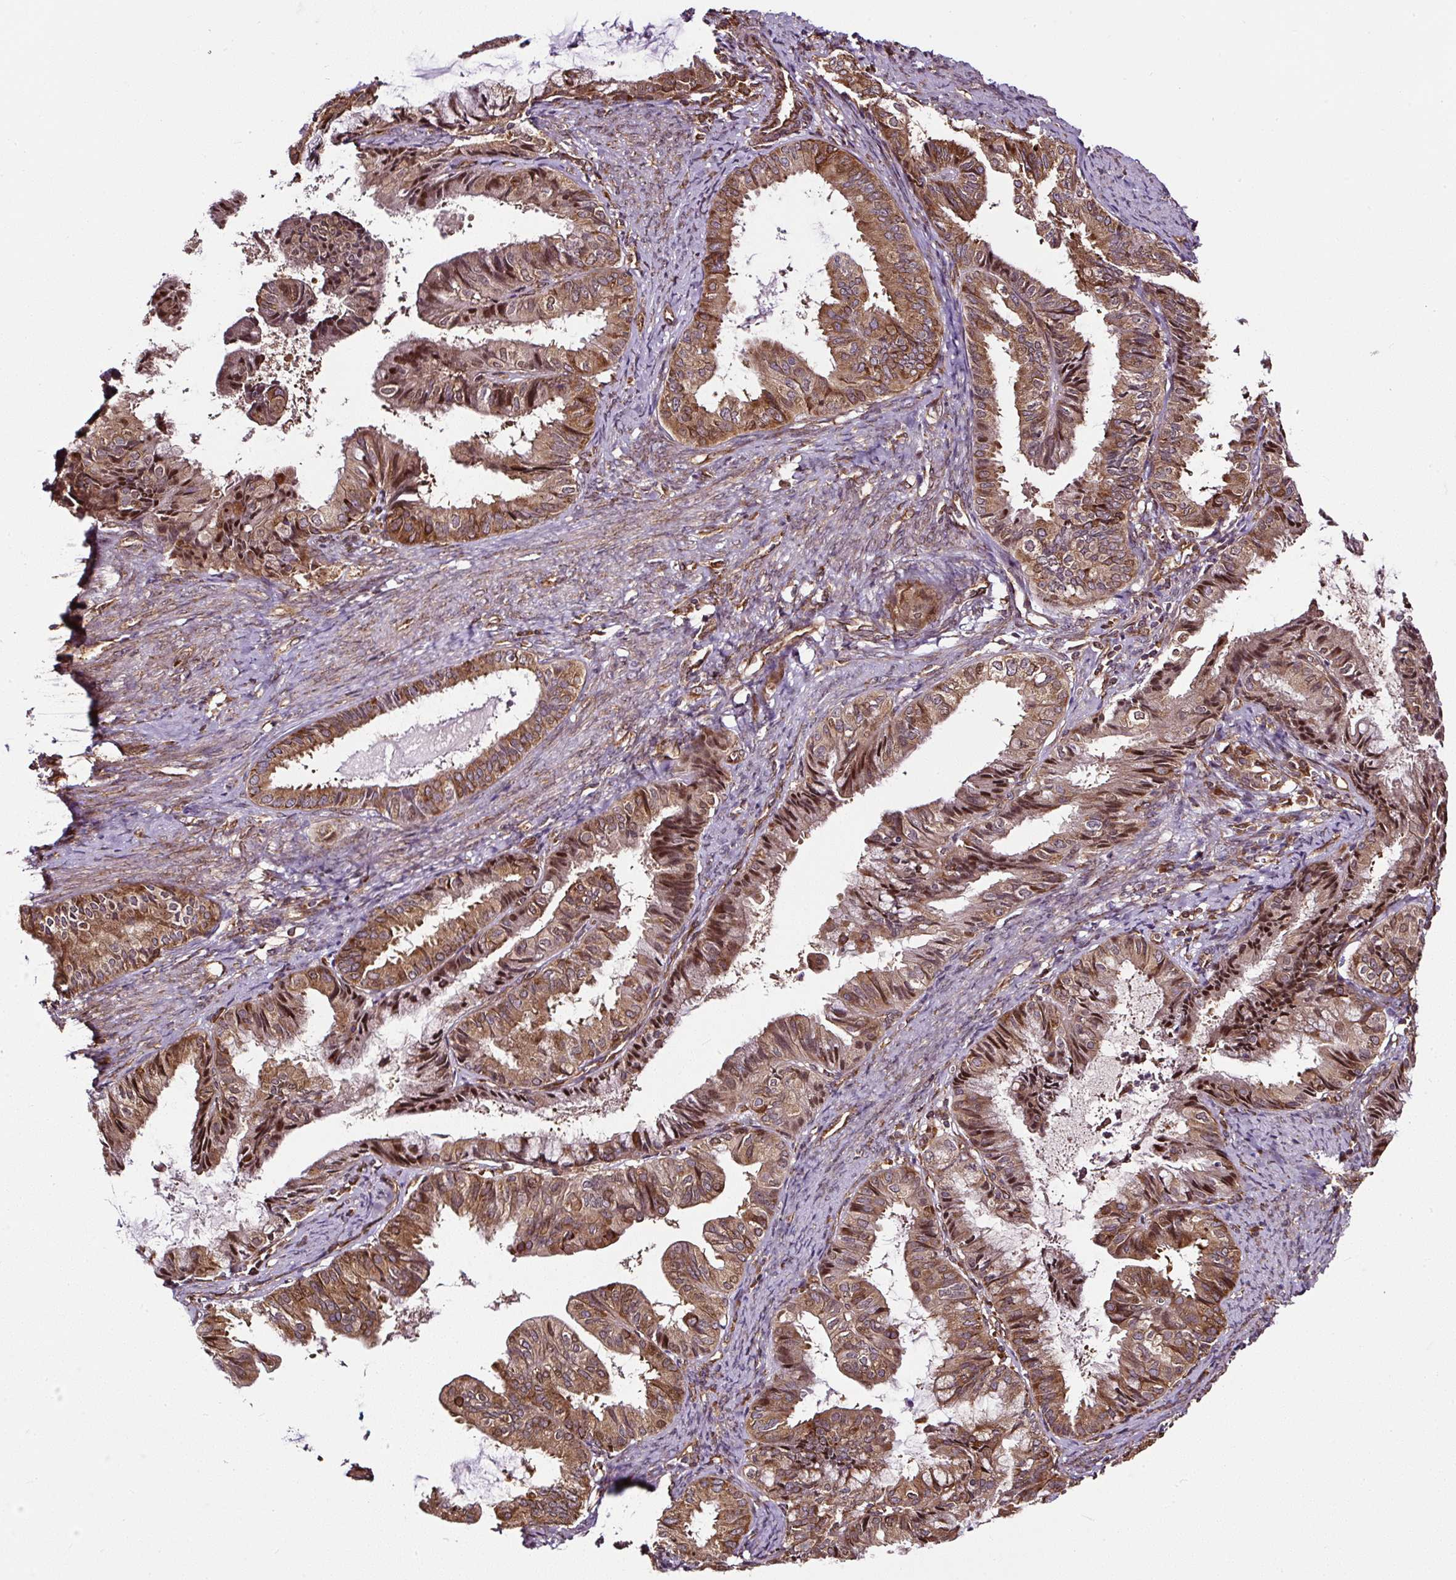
{"staining": {"intensity": "moderate", "quantity": ">75%", "location": "cytoplasmic/membranous,nuclear"}, "tissue": "endometrial cancer", "cell_type": "Tumor cells", "image_type": "cancer", "snomed": [{"axis": "morphology", "description": "Adenocarcinoma, NOS"}, {"axis": "topography", "description": "Endometrium"}], "caption": "Adenocarcinoma (endometrial) tissue demonstrates moderate cytoplasmic/membranous and nuclear expression in about >75% of tumor cells, visualized by immunohistochemistry.", "gene": "KDM4E", "patient": {"sex": "female", "age": 86}}